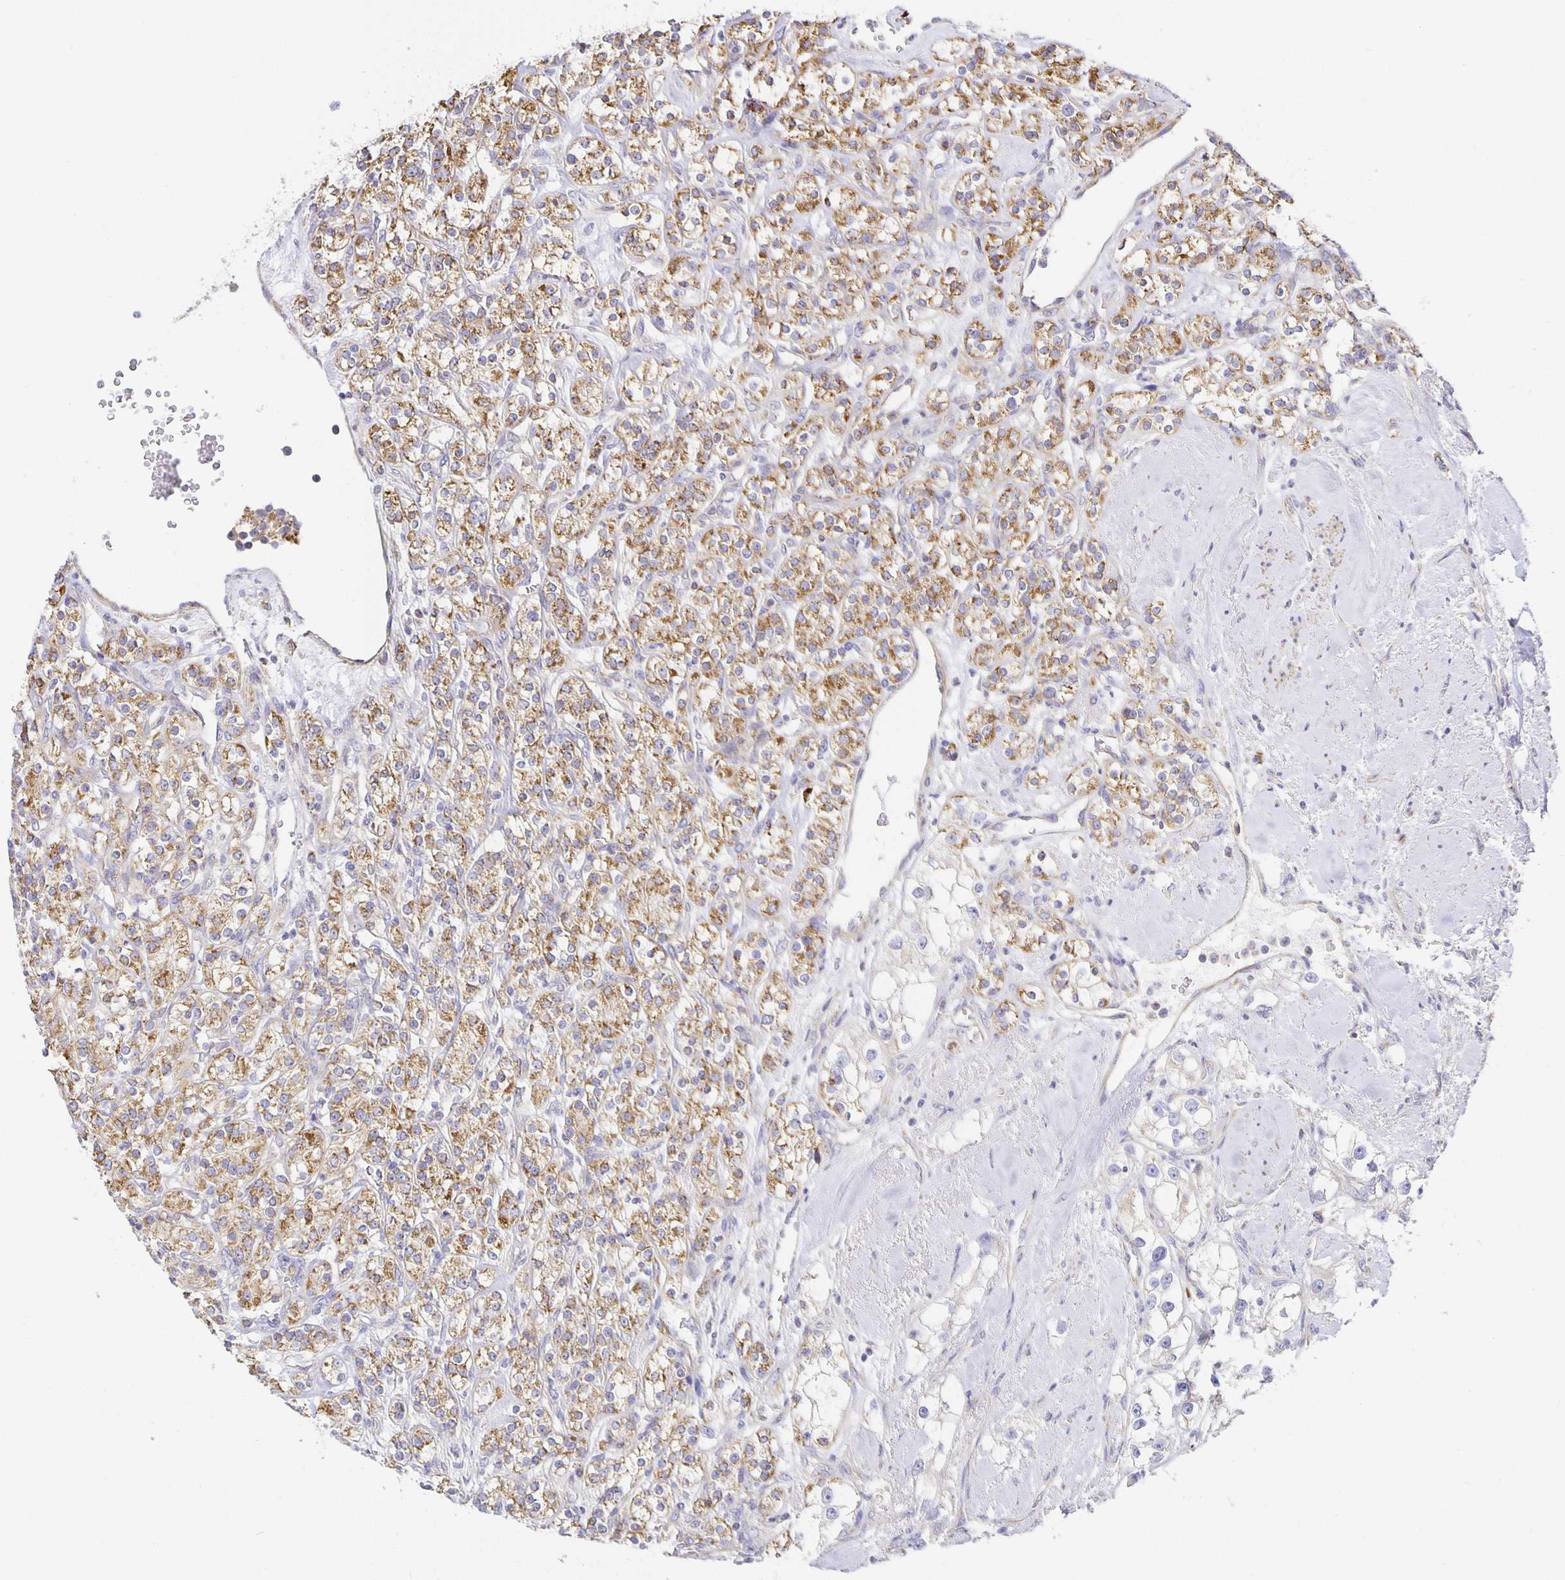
{"staining": {"intensity": "moderate", "quantity": ">75%", "location": "cytoplasmic/membranous"}, "tissue": "renal cancer", "cell_type": "Tumor cells", "image_type": "cancer", "snomed": [{"axis": "morphology", "description": "Adenocarcinoma, NOS"}, {"axis": "topography", "description": "Kidney"}], "caption": "Adenocarcinoma (renal) stained for a protein exhibits moderate cytoplasmic/membranous positivity in tumor cells. (IHC, brightfield microscopy, high magnification).", "gene": "FLRT3", "patient": {"sex": "male", "age": 77}}